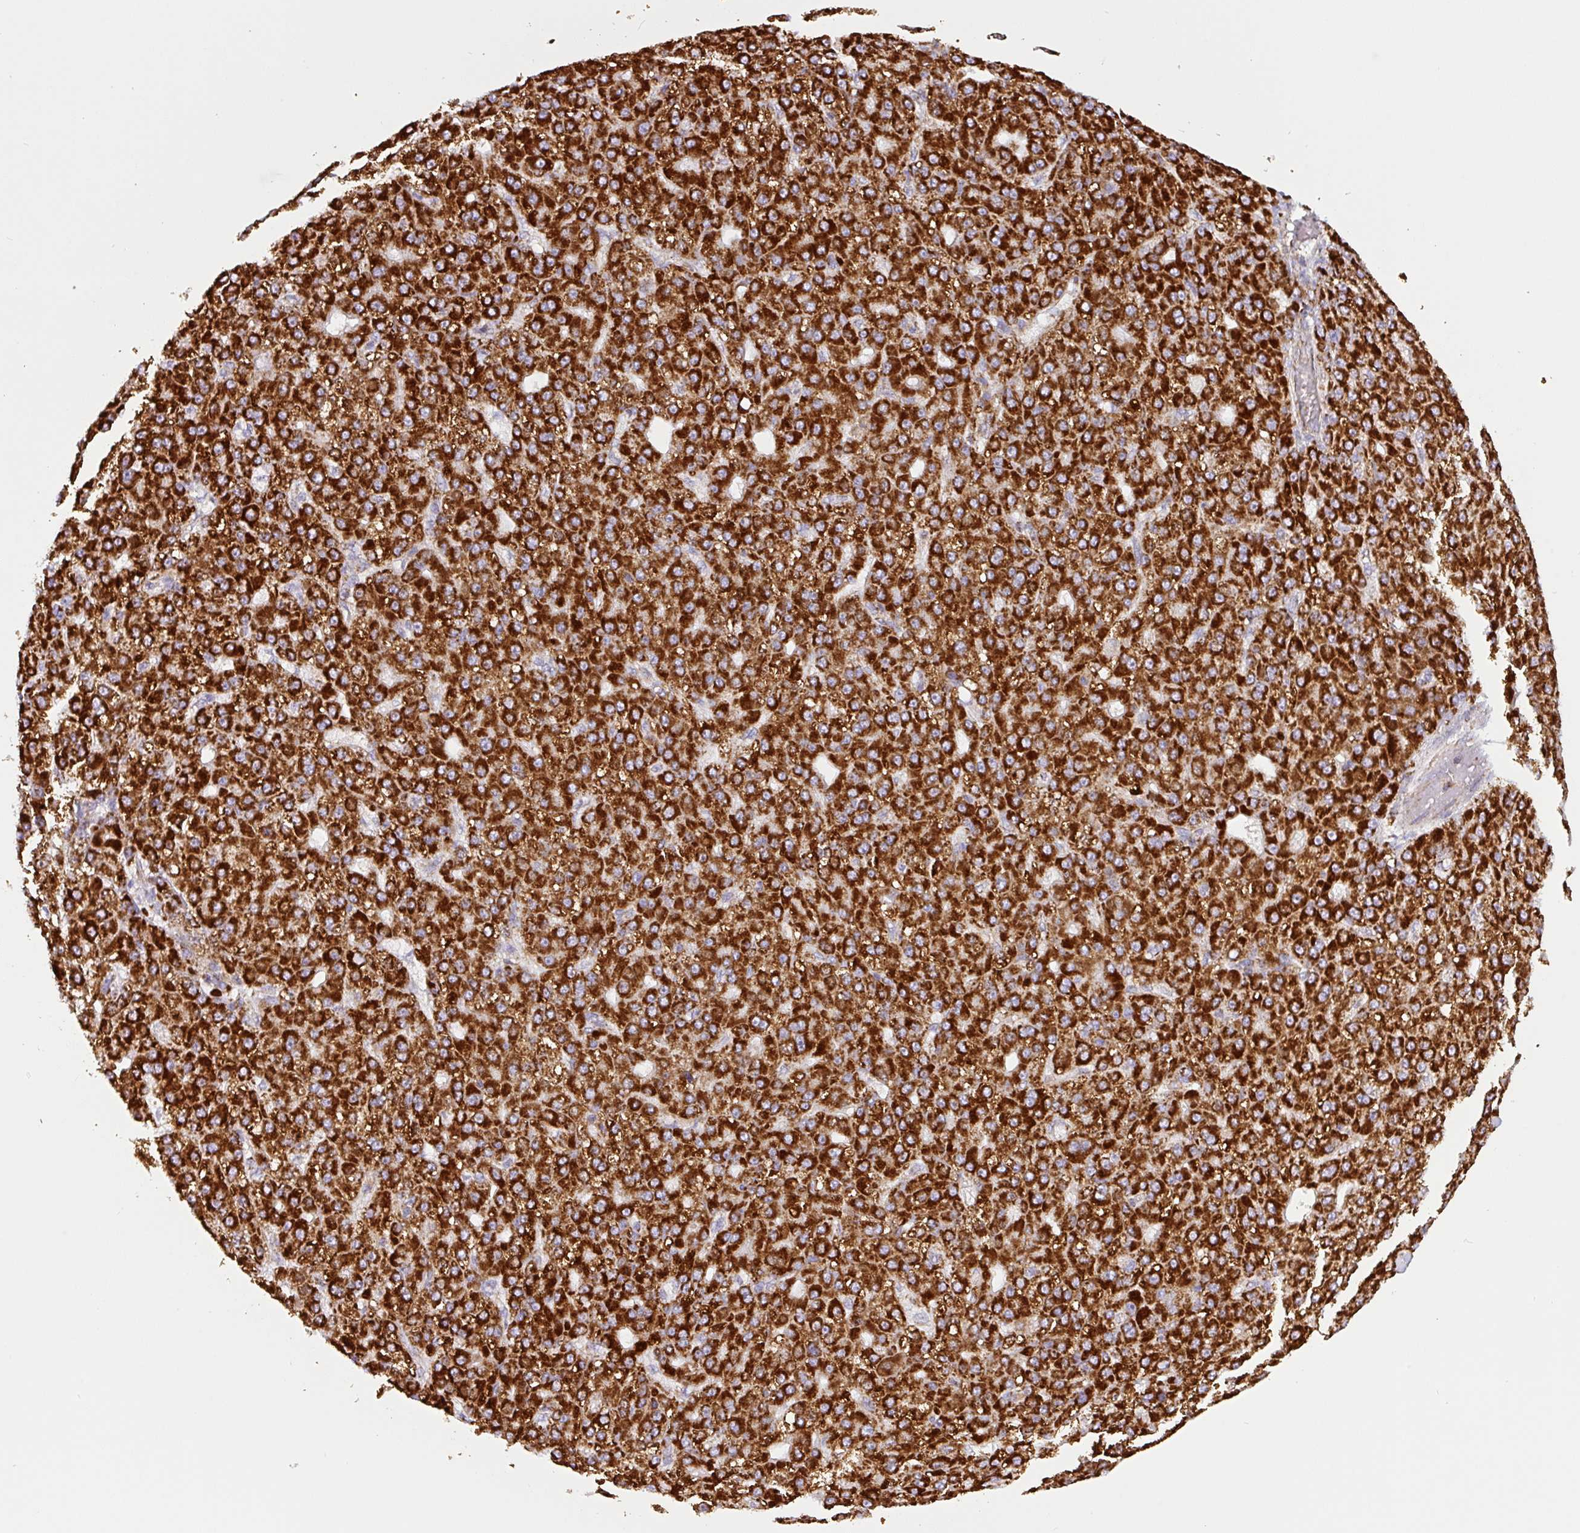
{"staining": {"intensity": "strong", "quantity": ">75%", "location": "cytoplasmic/membranous"}, "tissue": "liver cancer", "cell_type": "Tumor cells", "image_type": "cancer", "snomed": [{"axis": "morphology", "description": "Carcinoma, Hepatocellular, NOS"}, {"axis": "topography", "description": "Liver"}], "caption": "Human liver hepatocellular carcinoma stained with a protein marker demonstrates strong staining in tumor cells.", "gene": "MT-CO2", "patient": {"sex": "male", "age": 67}}